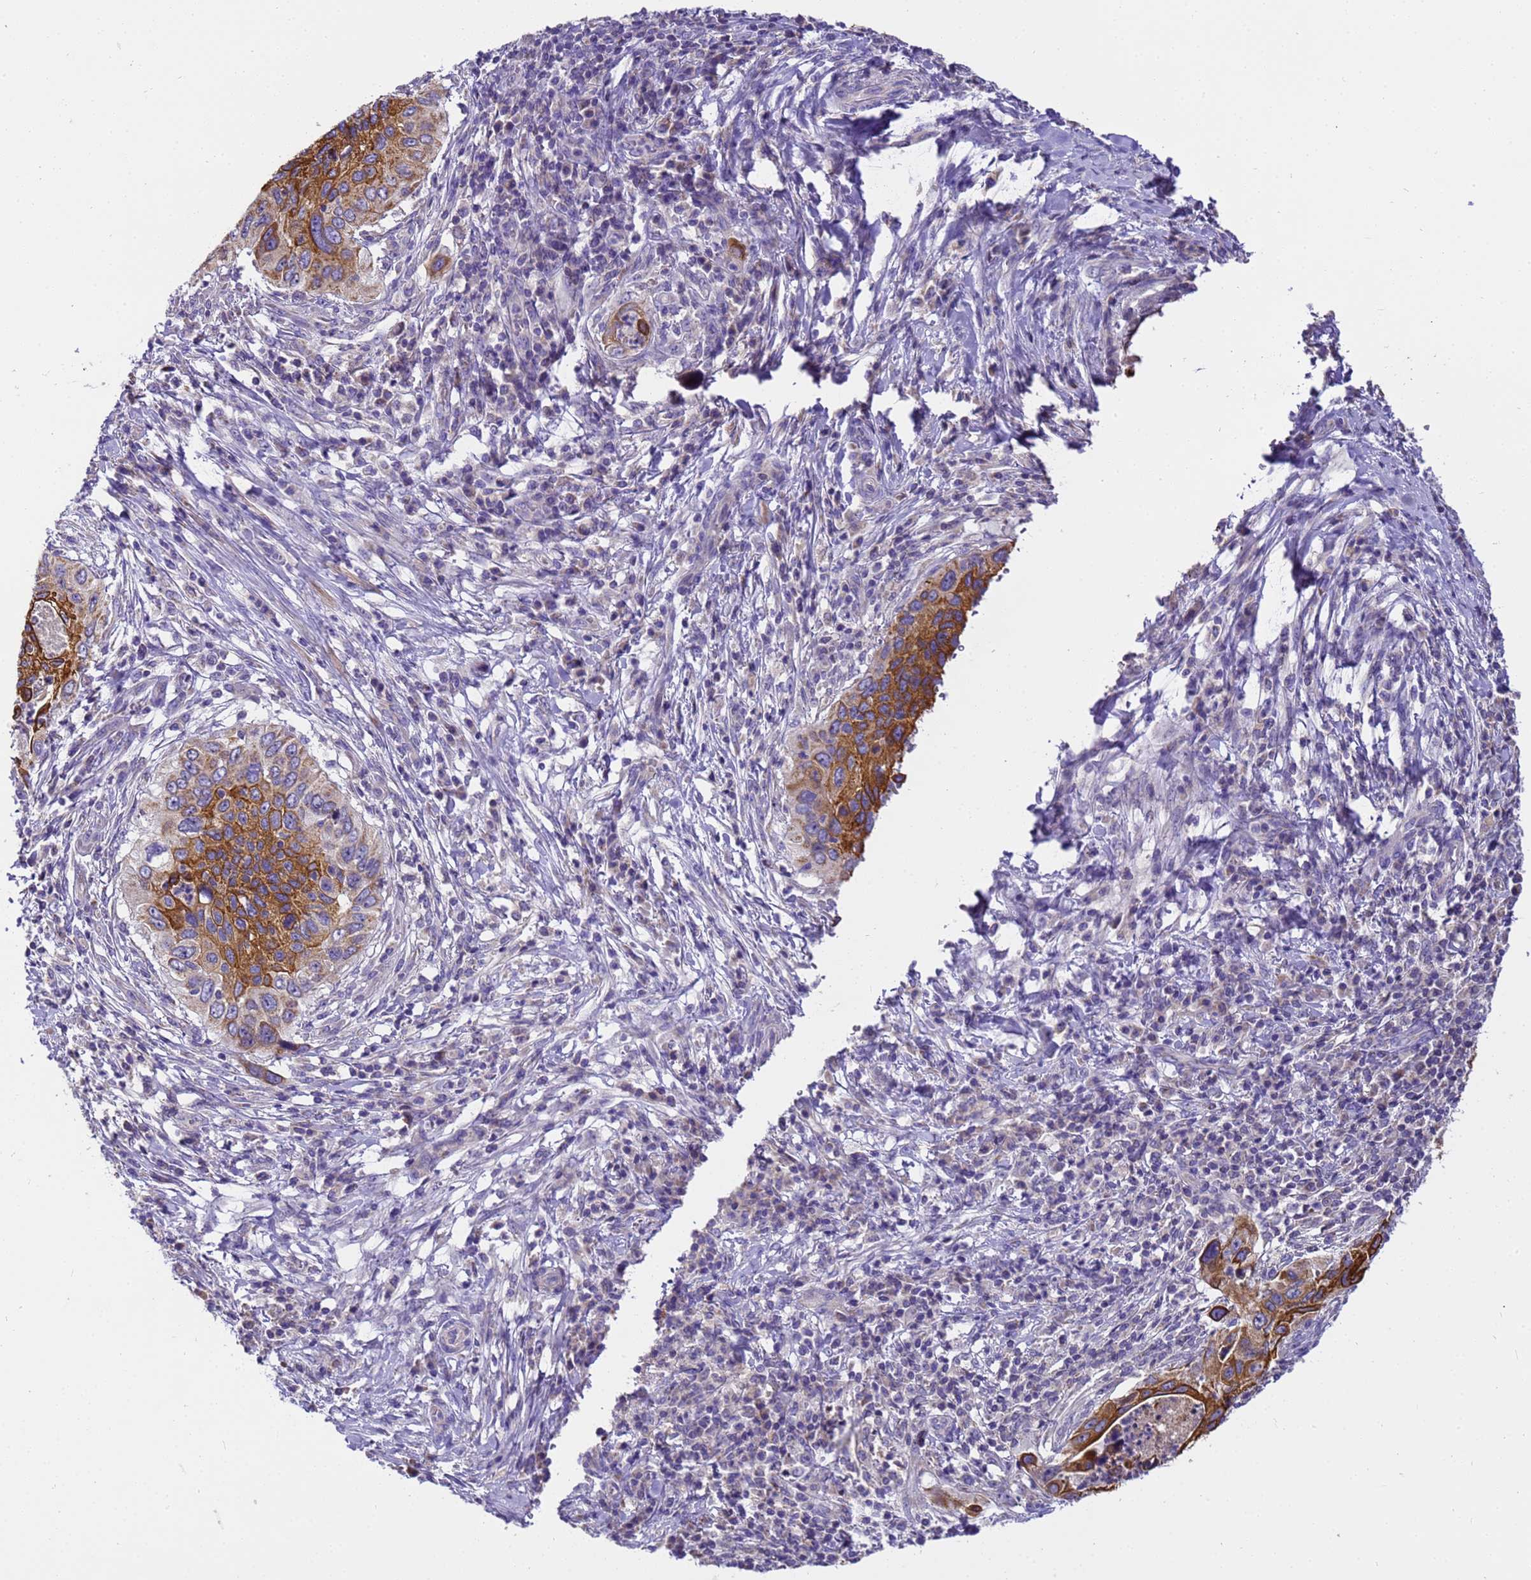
{"staining": {"intensity": "strong", "quantity": "25%-75%", "location": "cytoplasmic/membranous"}, "tissue": "cervical cancer", "cell_type": "Tumor cells", "image_type": "cancer", "snomed": [{"axis": "morphology", "description": "Squamous cell carcinoma, NOS"}, {"axis": "topography", "description": "Cervix"}], "caption": "Strong cytoplasmic/membranous protein expression is seen in about 25%-75% of tumor cells in cervical cancer.", "gene": "PIEZO2", "patient": {"sex": "female", "age": 38}}